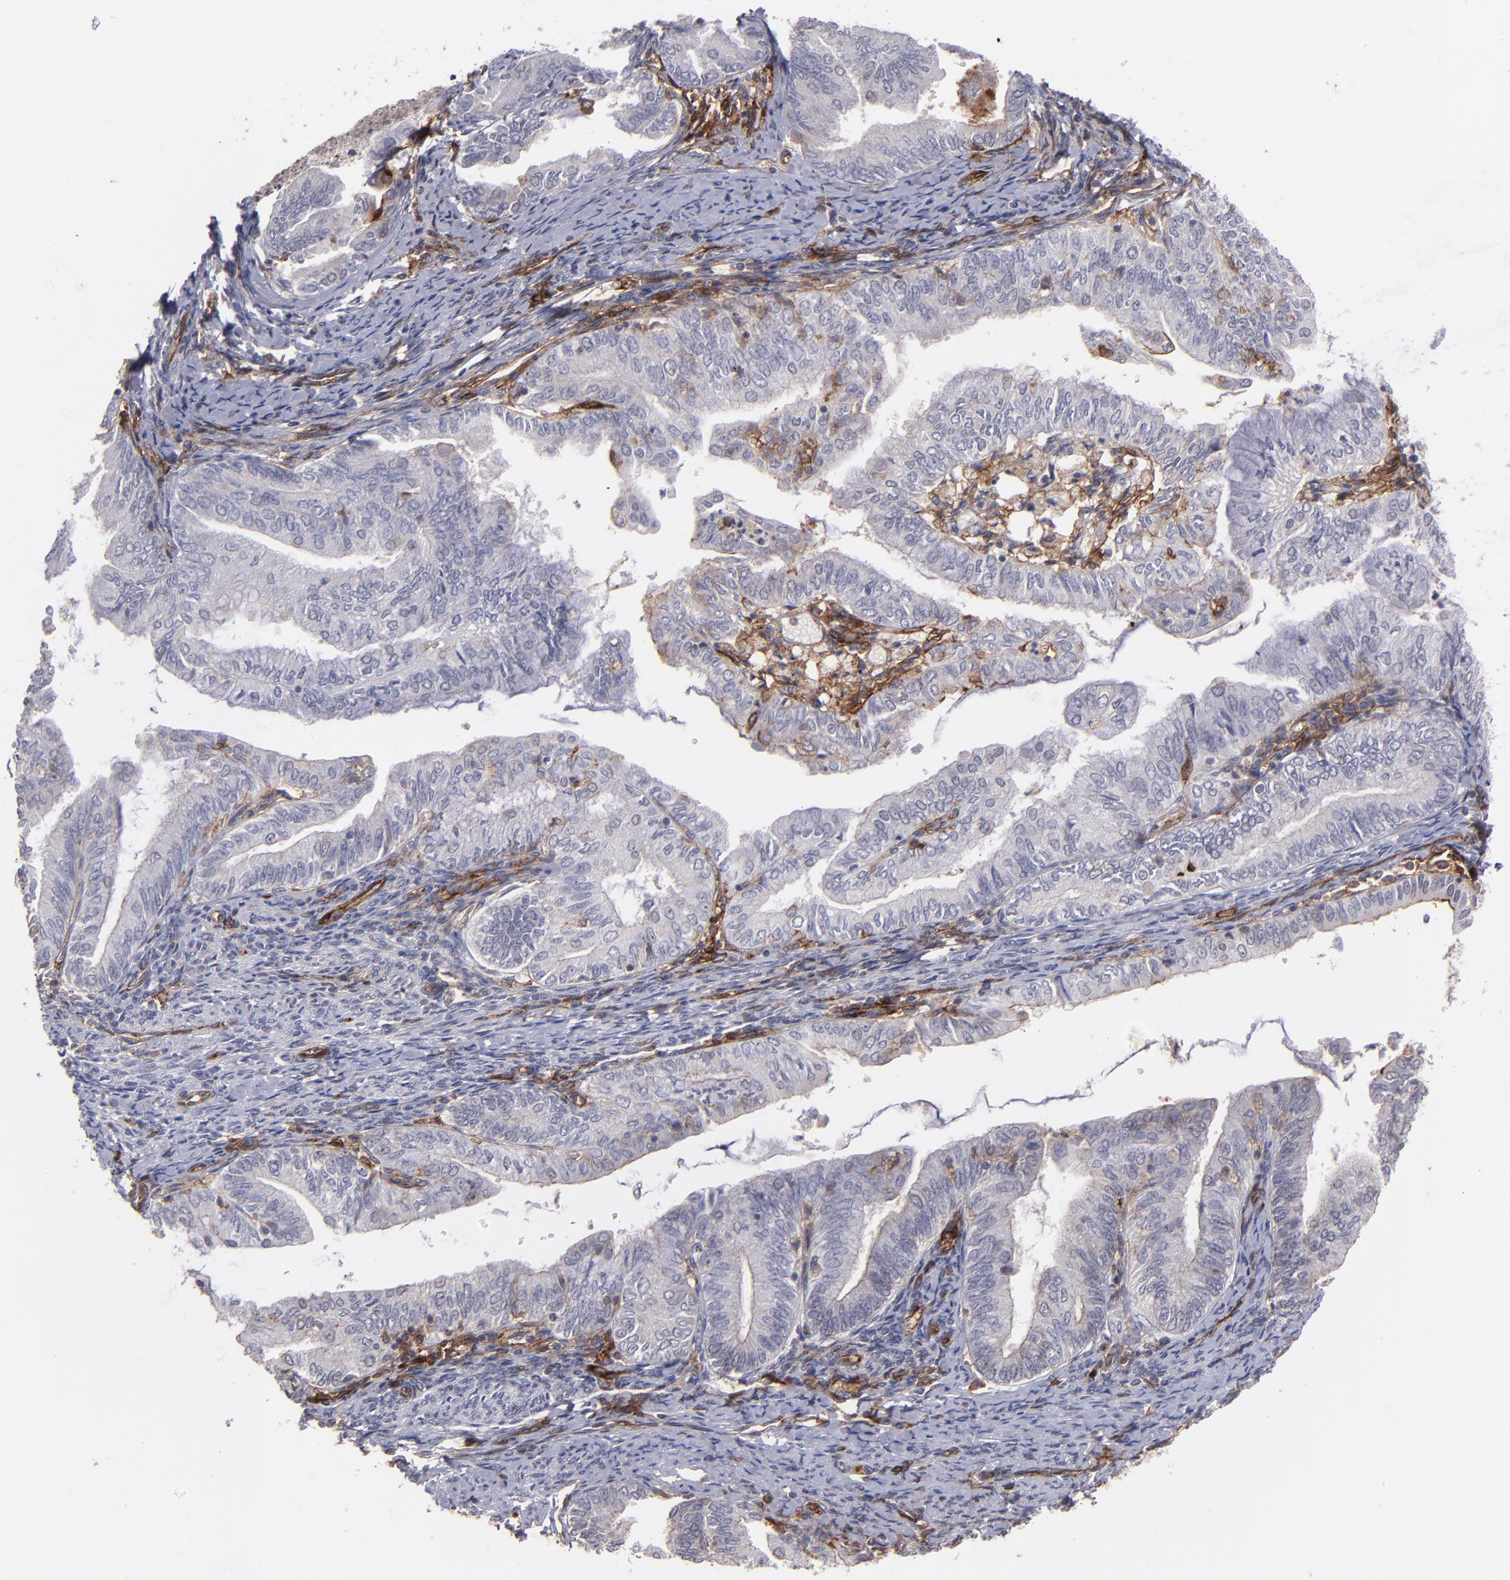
{"staining": {"intensity": "negative", "quantity": "none", "location": "none"}, "tissue": "endometrial cancer", "cell_type": "Tumor cells", "image_type": "cancer", "snomed": [{"axis": "morphology", "description": "Adenocarcinoma, NOS"}, {"axis": "topography", "description": "Endometrium"}], "caption": "Endometrial cancer stained for a protein using immunohistochemistry reveals no positivity tumor cells.", "gene": "ICAM1", "patient": {"sex": "female", "age": 66}}